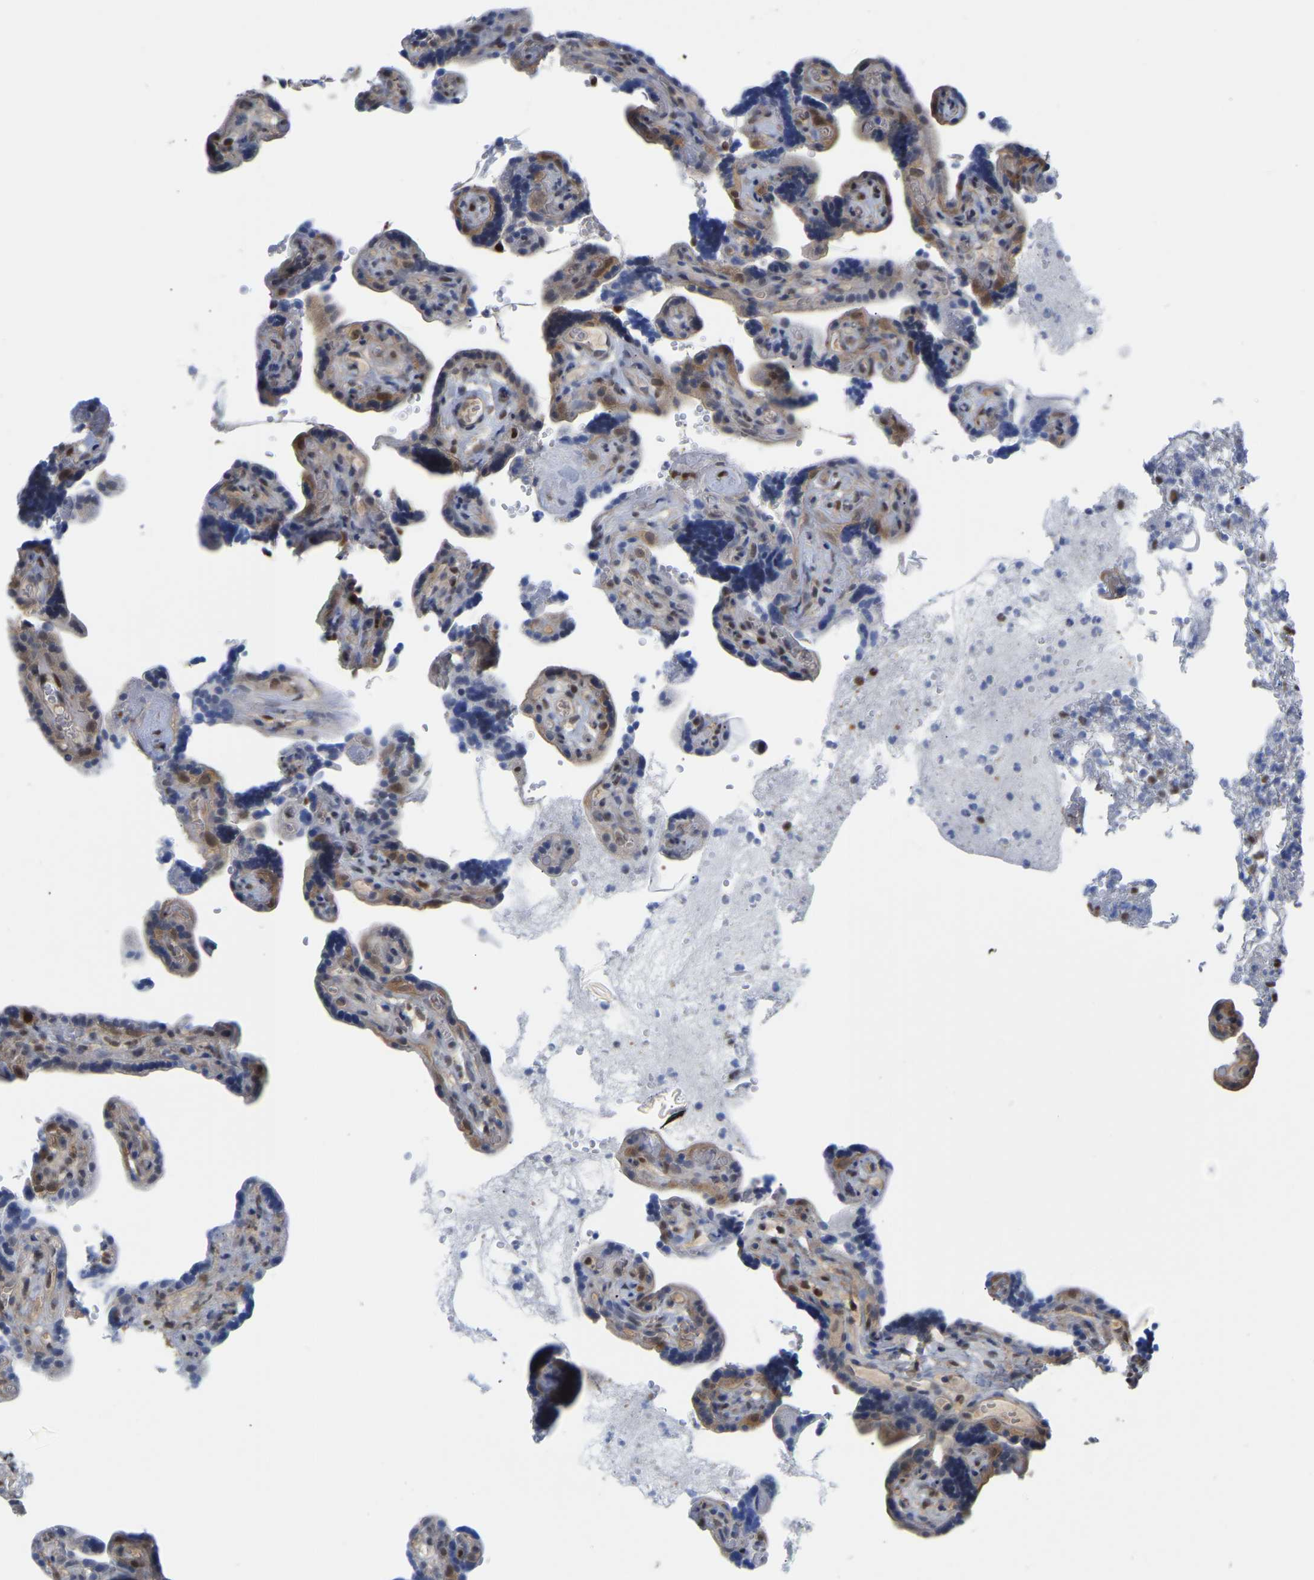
{"staining": {"intensity": "moderate", "quantity": "<25%", "location": "nuclear"}, "tissue": "placenta", "cell_type": "Decidual cells", "image_type": "normal", "snomed": [{"axis": "morphology", "description": "Normal tissue, NOS"}, {"axis": "topography", "description": "Placenta"}], "caption": "Protein staining of normal placenta shows moderate nuclear expression in about <25% of decidual cells.", "gene": "KLRG2", "patient": {"sex": "female", "age": 30}}